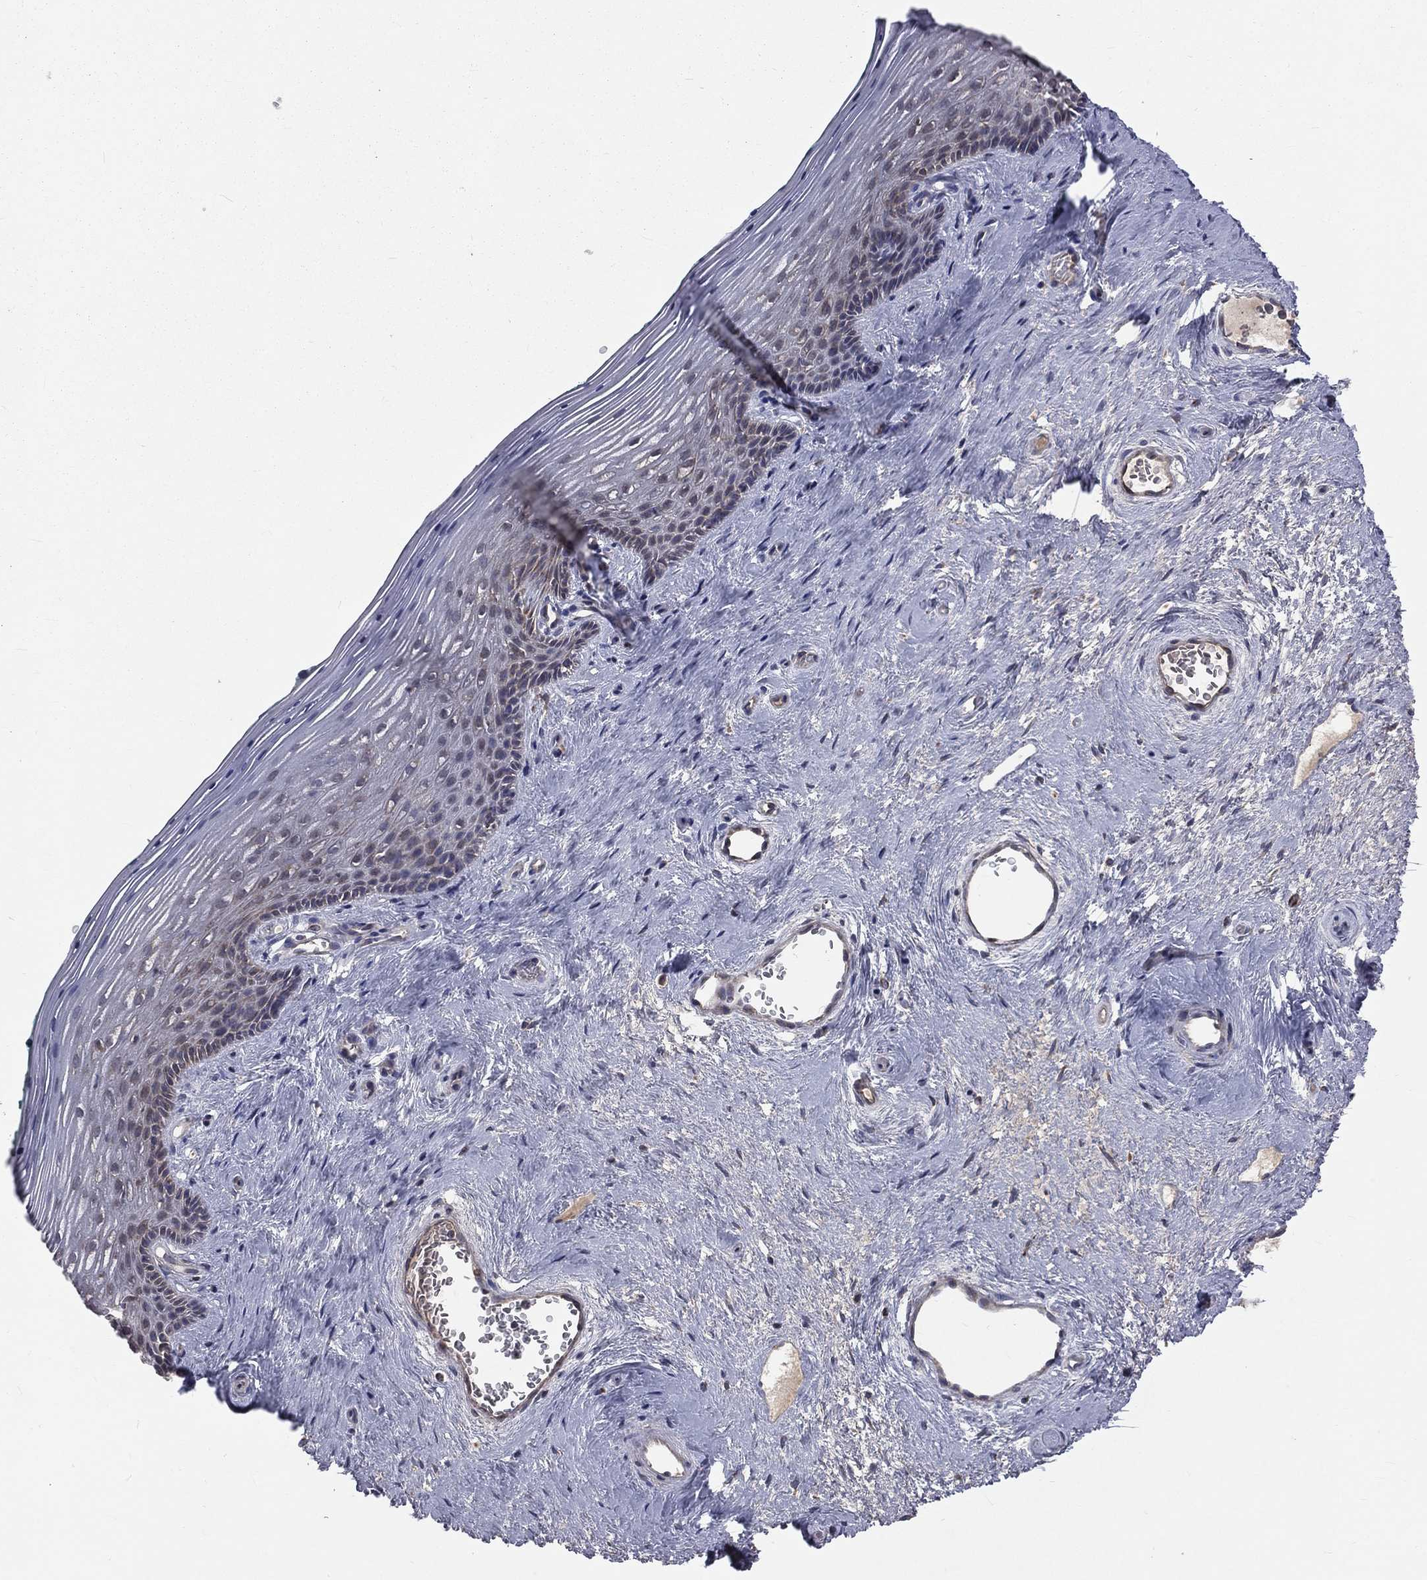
{"staining": {"intensity": "negative", "quantity": "none", "location": "none"}, "tissue": "vagina", "cell_type": "Squamous epithelial cells", "image_type": "normal", "snomed": [{"axis": "morphology", "description": "Normal tissue, NOS"}, {"axis": "topography", "description": "Vagina"}], "caption": "High power microscopy histopathology image of an IHC histopathology image of unremarkable vagina, revealing no significant expression in squamous epithelial cells. Nuclei are stained in blue.", "gene": "GPD1", "patient": {"sex": "female", "age": 45}}